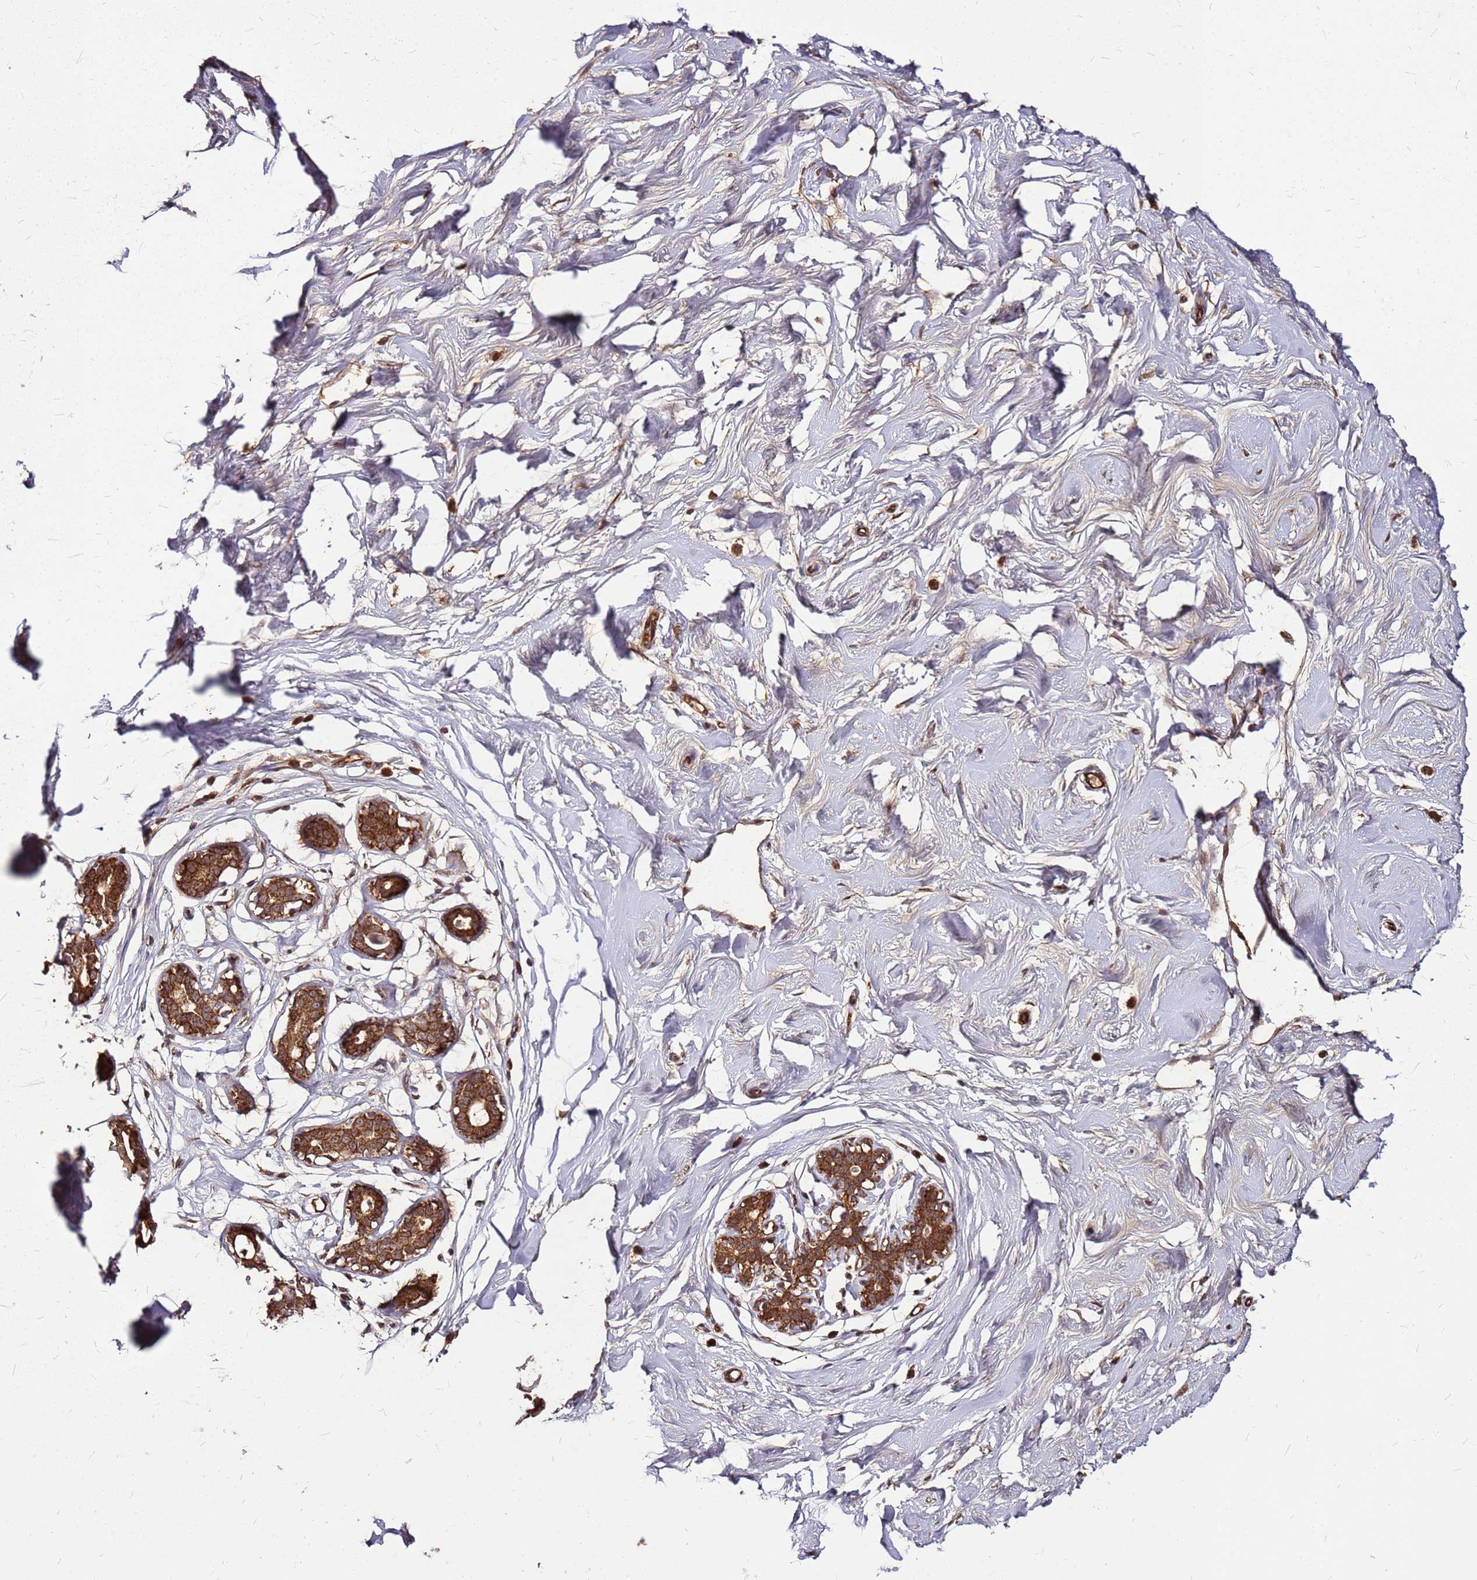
{"staining": {"intensity": "moderate", "quantity": ">75%", "location": "cytoplasmic/membranous"}, "tissue": "breast", "cell_type": "Adipocytes", "image_type": "normal", "snomed": [{"axis": "morphology", "description": "Normal tissue, NOS"}, {"axis": "morphology", "description": "Adenoma, NOS"}, {"axis": "topography", "description": "Breast"}], "caption": "Human breast stained for a protein (brown) demonstrates moderate cytoplasmic/membranous positive positivity in approximately >75% of adipocytes.", "gene": "LYPLAL1", "patient": {"sex": "female", "age": 23}}